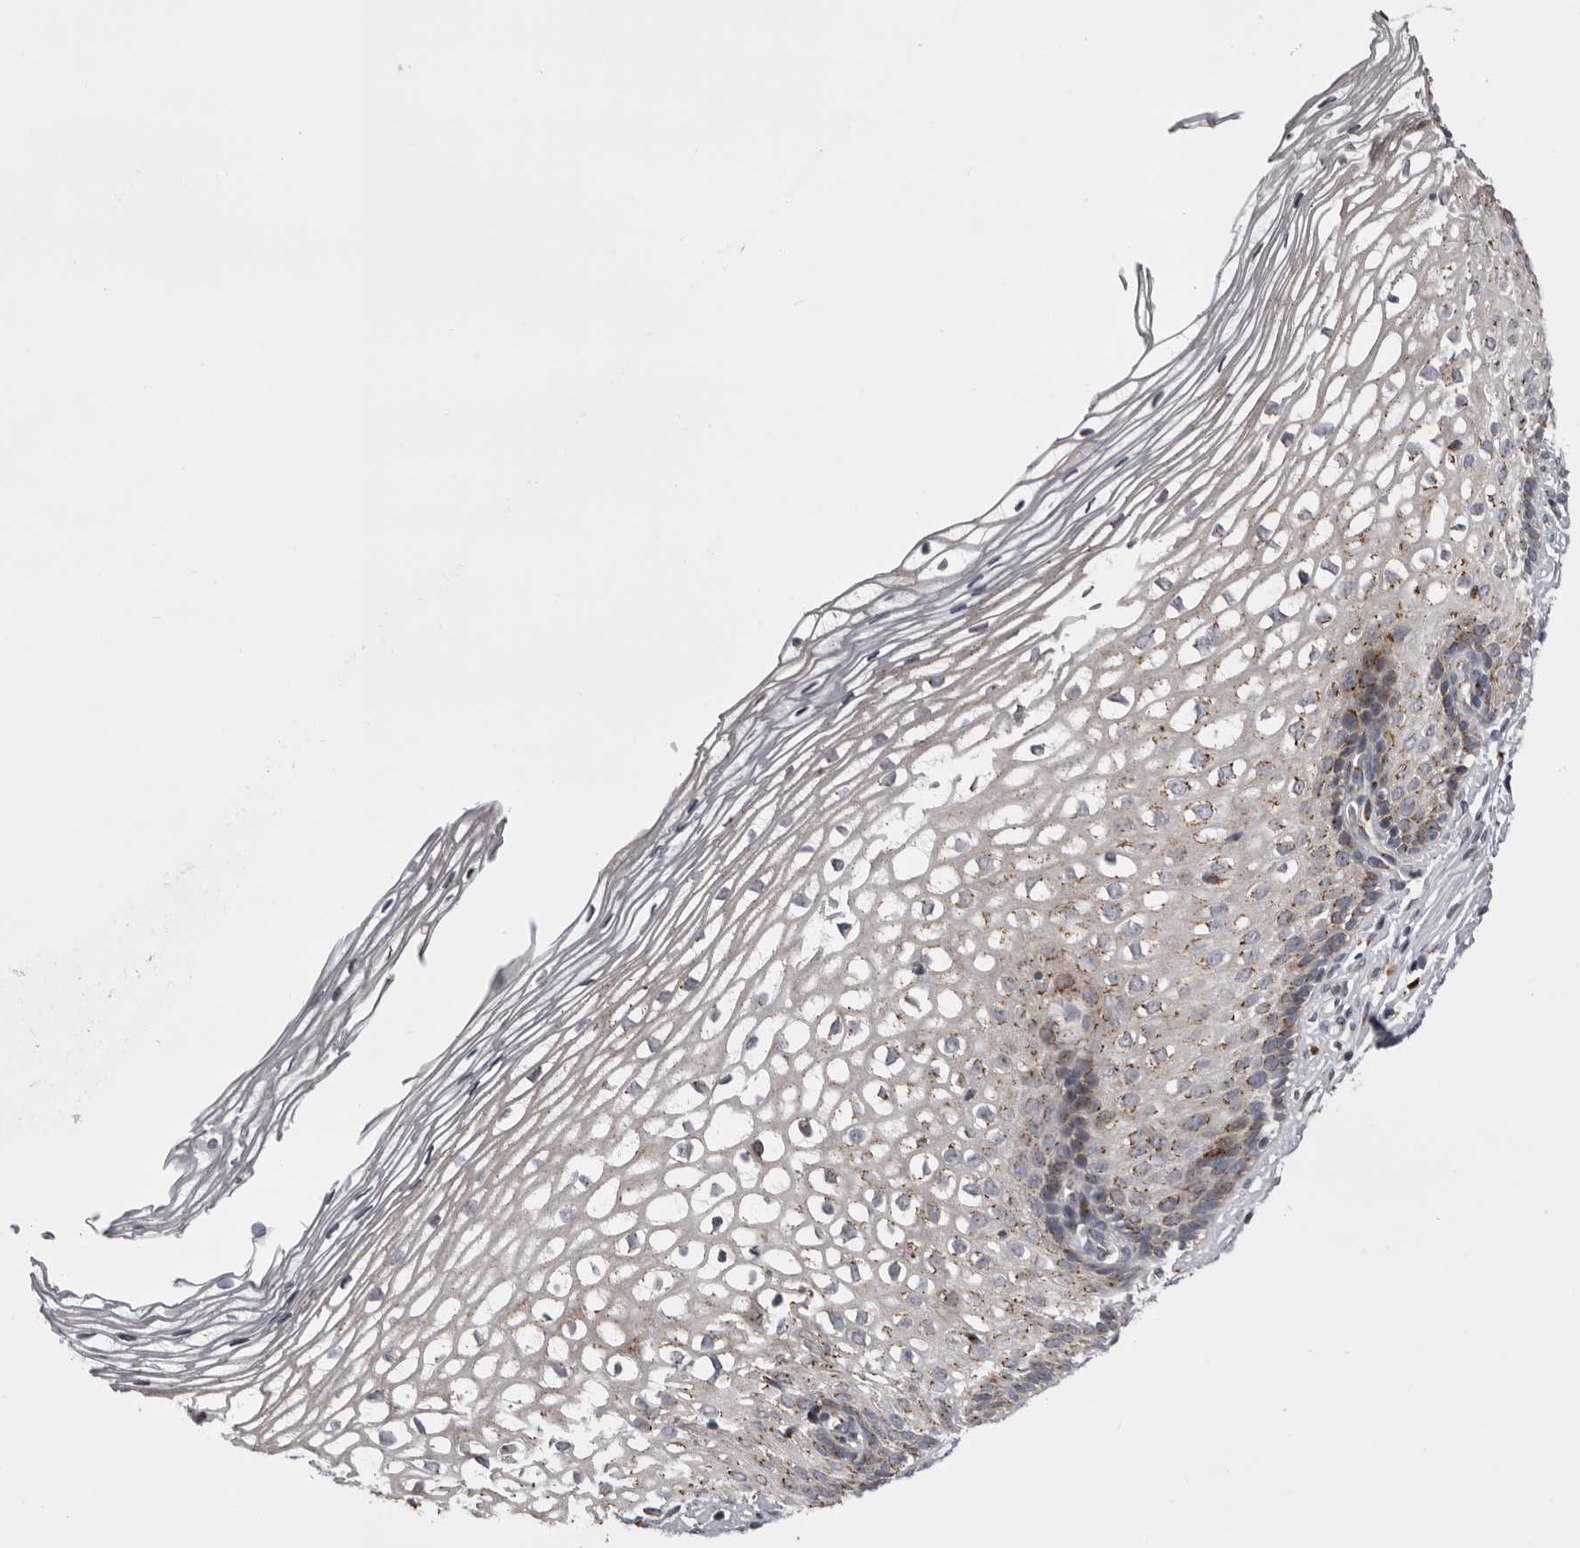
{"staining": {"intensity": "weak", "quantity": ">75%", "location": "cytoplasmic/membranous"}, "tissue": "cervix", "cell_type": "Glandular cells", "image_type": "normal", "snomed": [{"axis": "morphology", "description": "Normal tissue, NOS"}, {"axis": "topography", "description": "Cervix"}], "caption": "Immunohistochemical staining of benign cervix reveals low levels of weak cytoplasmic/membranous staining in approximately >75% of glandular cells.", "gene": "WDR47", "patient": {"sex": "female", "age": 27}}